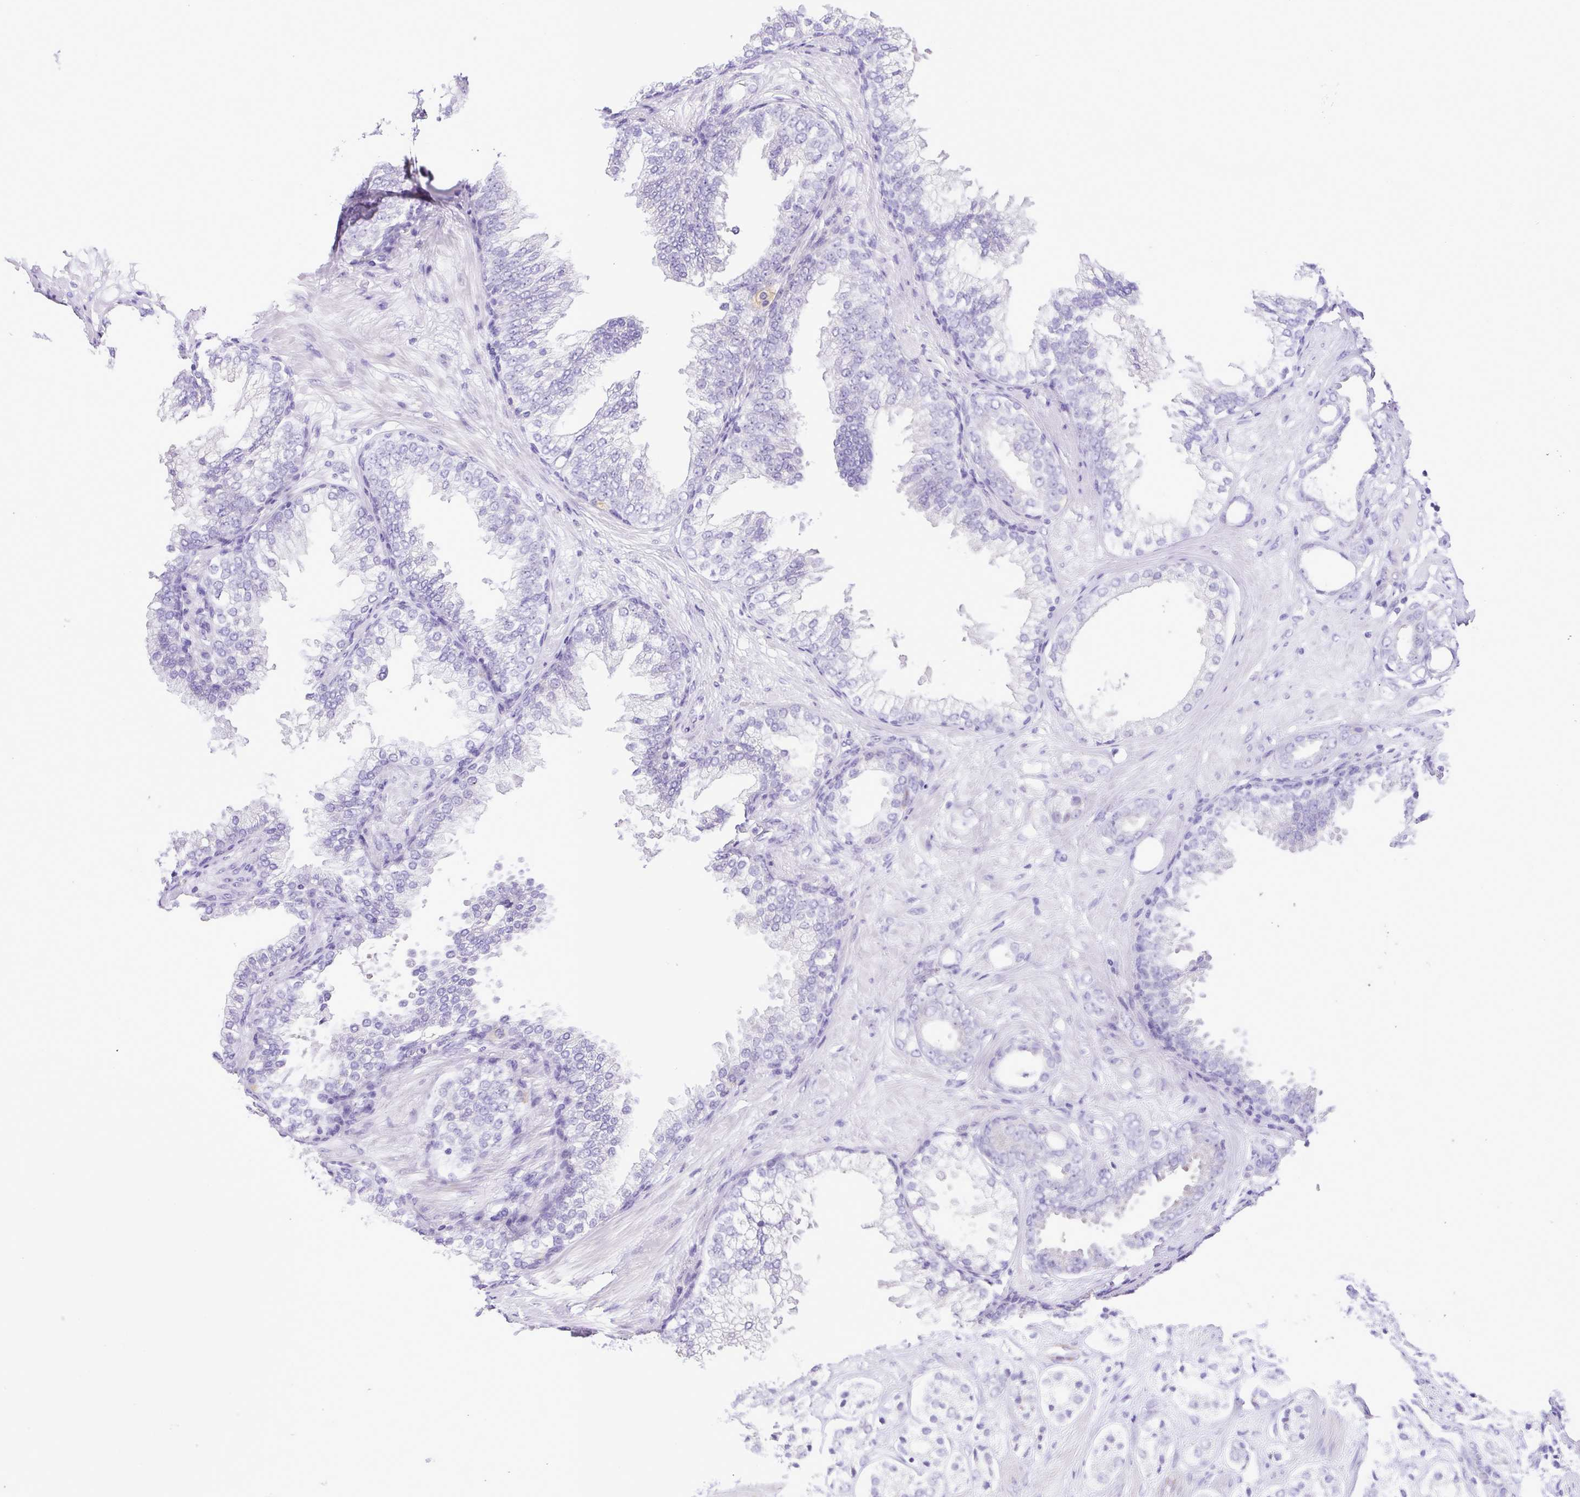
{"staining": {"intensity": "negative", "quantity": "none", "location": "none"}, "tissue": "prostate cancer", "cell_type": "Tumor cells", "image_type": "cancer", "snomed": [{"axis": "morphology", "description": "Adenocarcinoma, Low grade"}, {"axis": "topography", "description": "Prostate"}], "caption": "A histopathology image of human prostate cancer (low-grade adenocarcinoma) is negative for staining in tumor cells.", "gene": "SYT1", "patient": {"sex": "male", "age": 65}}